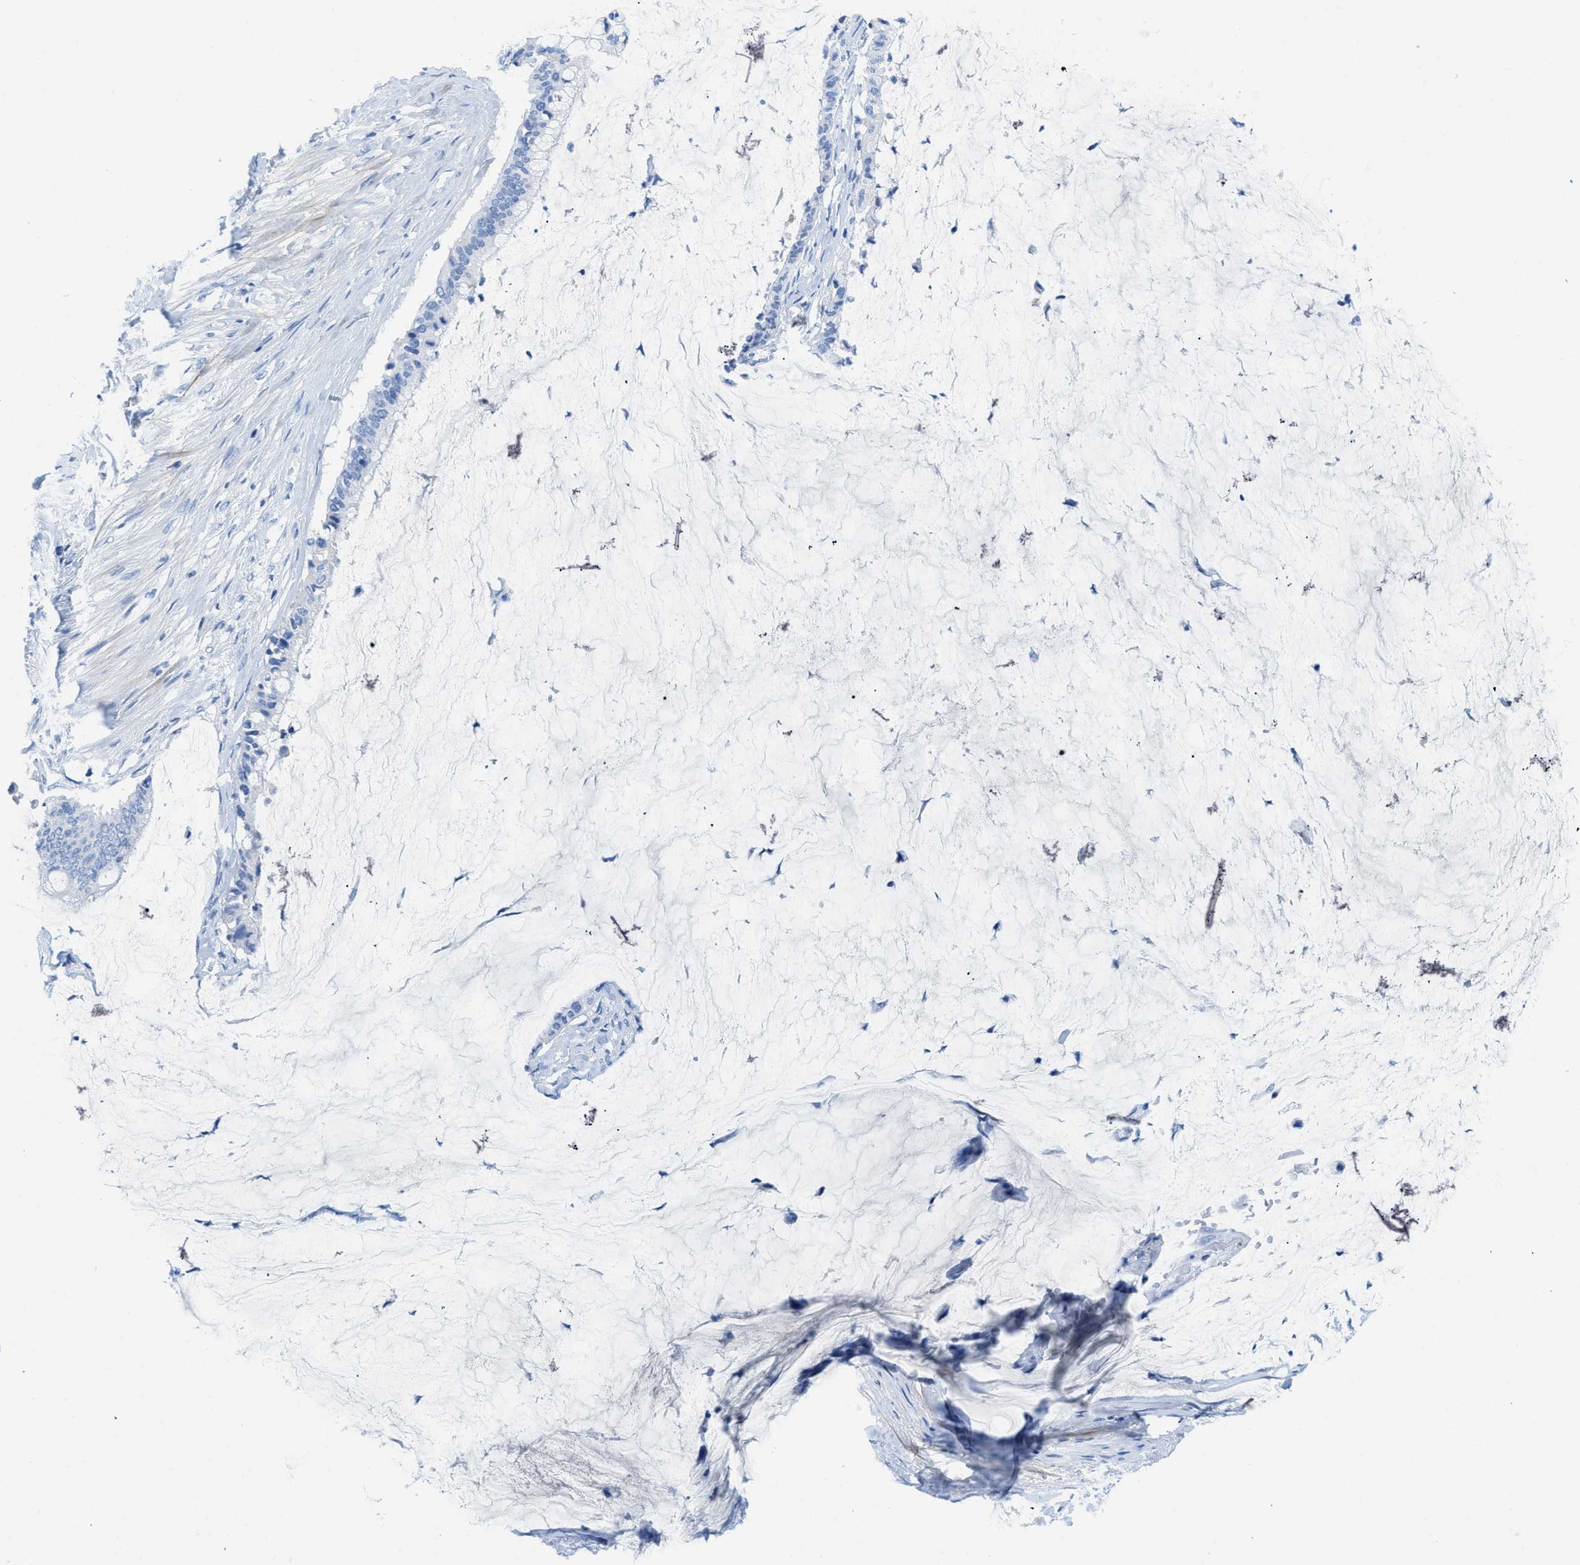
{"staining": {"intensity": "negative", "quantity": "none", "location": "none"}, "tissue": "pancreatic cancer", "cell_type": "Tumor cells", "image_type": "cancer", "snomed": [{"axis": "morphology", "description": "Adenocarcinoma, NOS"}, {"axis": "topography", "description": "Pancreas"}], "caption": "Immunohistochemical staining of pancreatic adenocarcinoma exhibits no significant expression in tumor cells.", "gene": "COL3A1", "patient": {"sex": "male", "age": 41}}